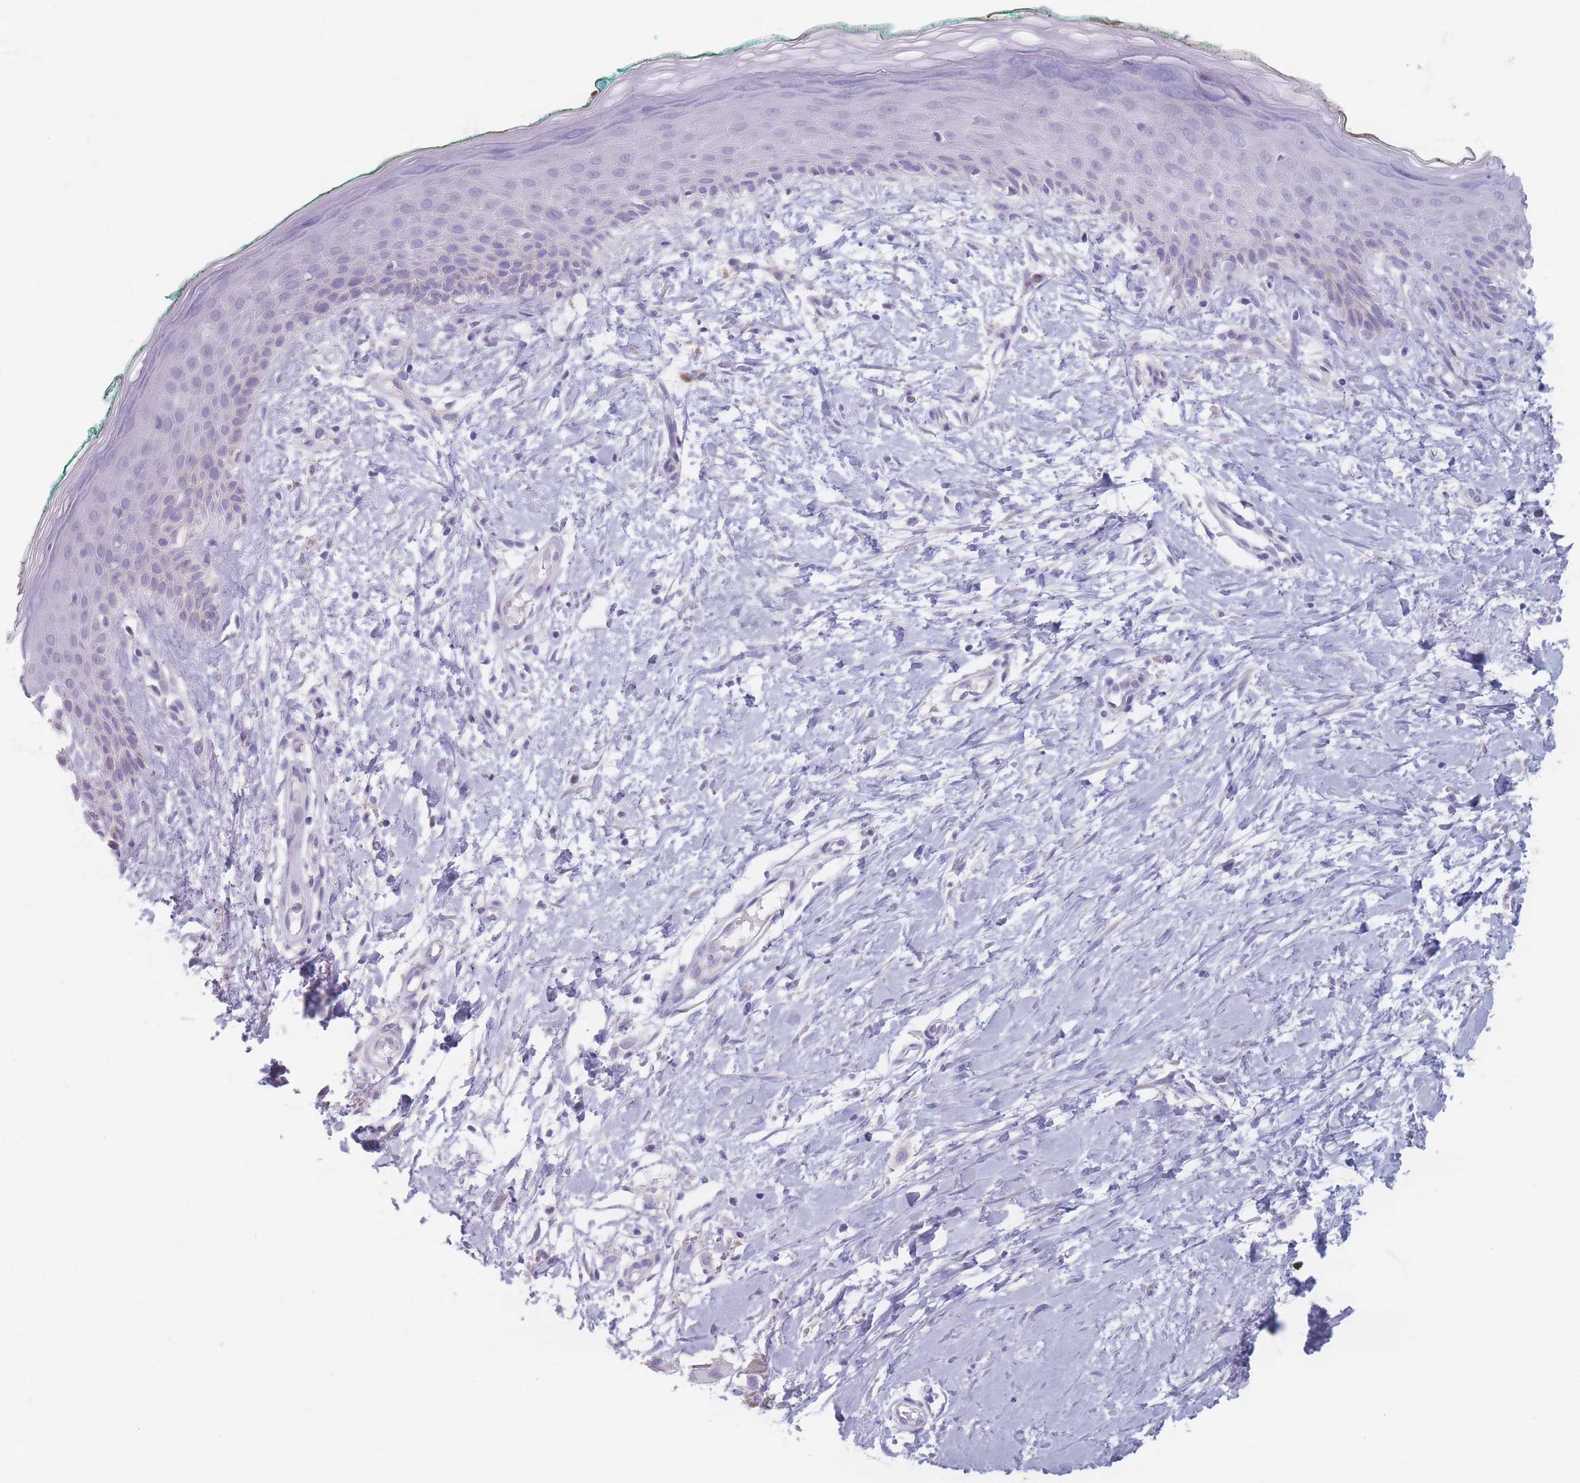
{"staining": {"intensity": "negative", "quantity": "none", "location": "none"}, "tissue": "skin", "cell_type": "Fibroblasts", "image_type": "normal", "snomed": [{"axis": "morphology", "description": "Normal tissue, NOS"}, {"axis": "morphology", "description": "Malignant melanoma, NOS"}, {"axis": "topography", "description": "Skin"}], "caption": "A photomicrograph of skin stained for a protein shows no brown staining in fibroblasts. The staining was performed using DAB to visualize the protein expression in brown, while the nuclei were stained in blue with hematoxylin (Magnification: 20x).", "gene": "PIGM", "patient": {"sex": "male", "age": 62}}